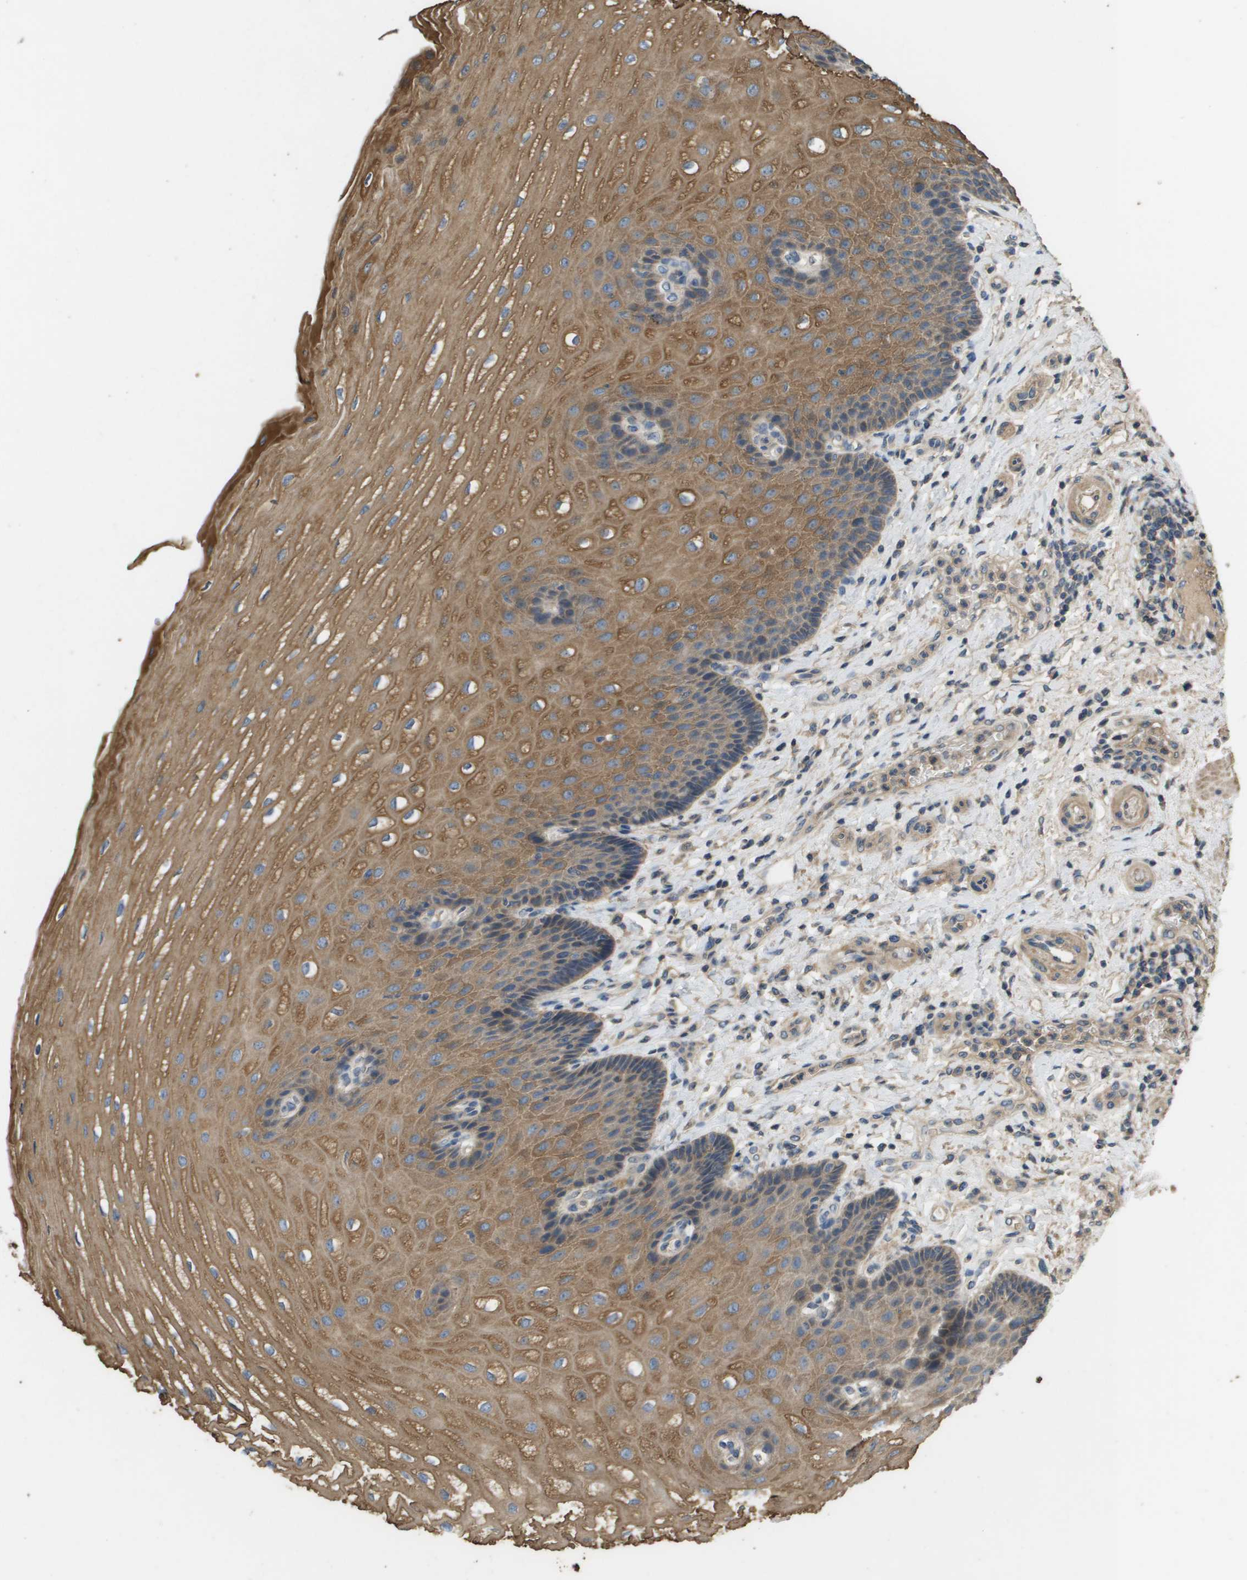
{"staining": {"intensity": "moderate", "quantity": ">75%", "location": "cytoplasmic/membranous"}, "tissue": "esophagus", "cell_type": "Squamous epithelial cells", "image_type": "normal", "snomed": [{"axis": "morphology", "description": "Normal tissue, NOS"}, {"axis": "topography", "description": "Esophagus"}], "caption": "Human esophagus stained with a brown dye exhibits moderate cytoplasmic/membranous positive expression in about >75% of squamous epithelial cells.", "gene": "KRT23", "patient": {"sex": "male", "age": 54}}